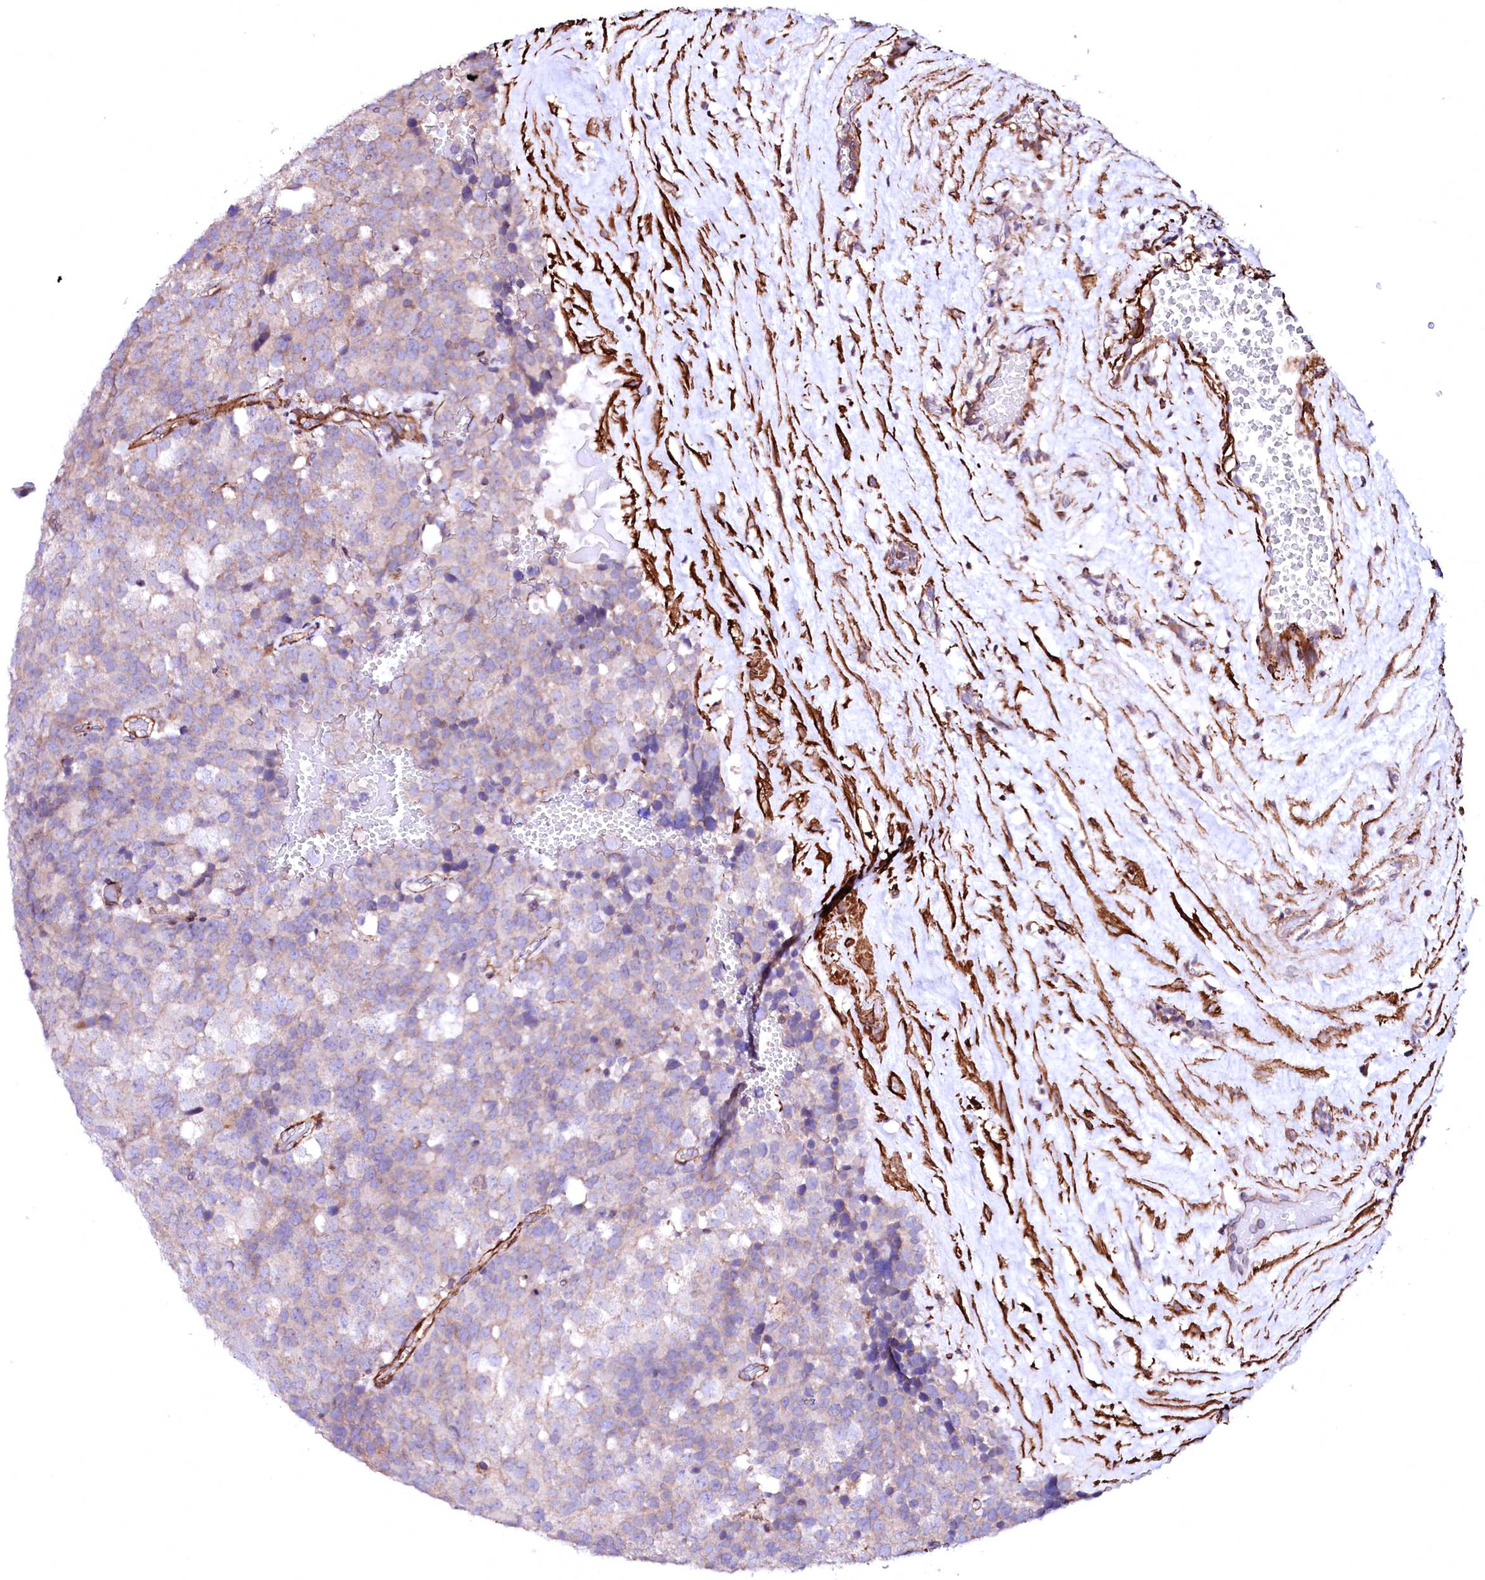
{"staining": {"intensity": "weak", "quantity": "<25%", "location": "cytoplasmic/membranous"}, "tissue": "testis cancer", "cell_type": "Tumor cells", "image_type": "cancer", "snomed": [{"axis": "morphology", "description": "Seminoma, NOS"}, {"axis": "topography", "description": "Testis"}], "caption": "An image of human testis seminoma is negative for staining in tumor cells.", "gene": "GPR176", "patient": {"sex": "male", "age": 71}}